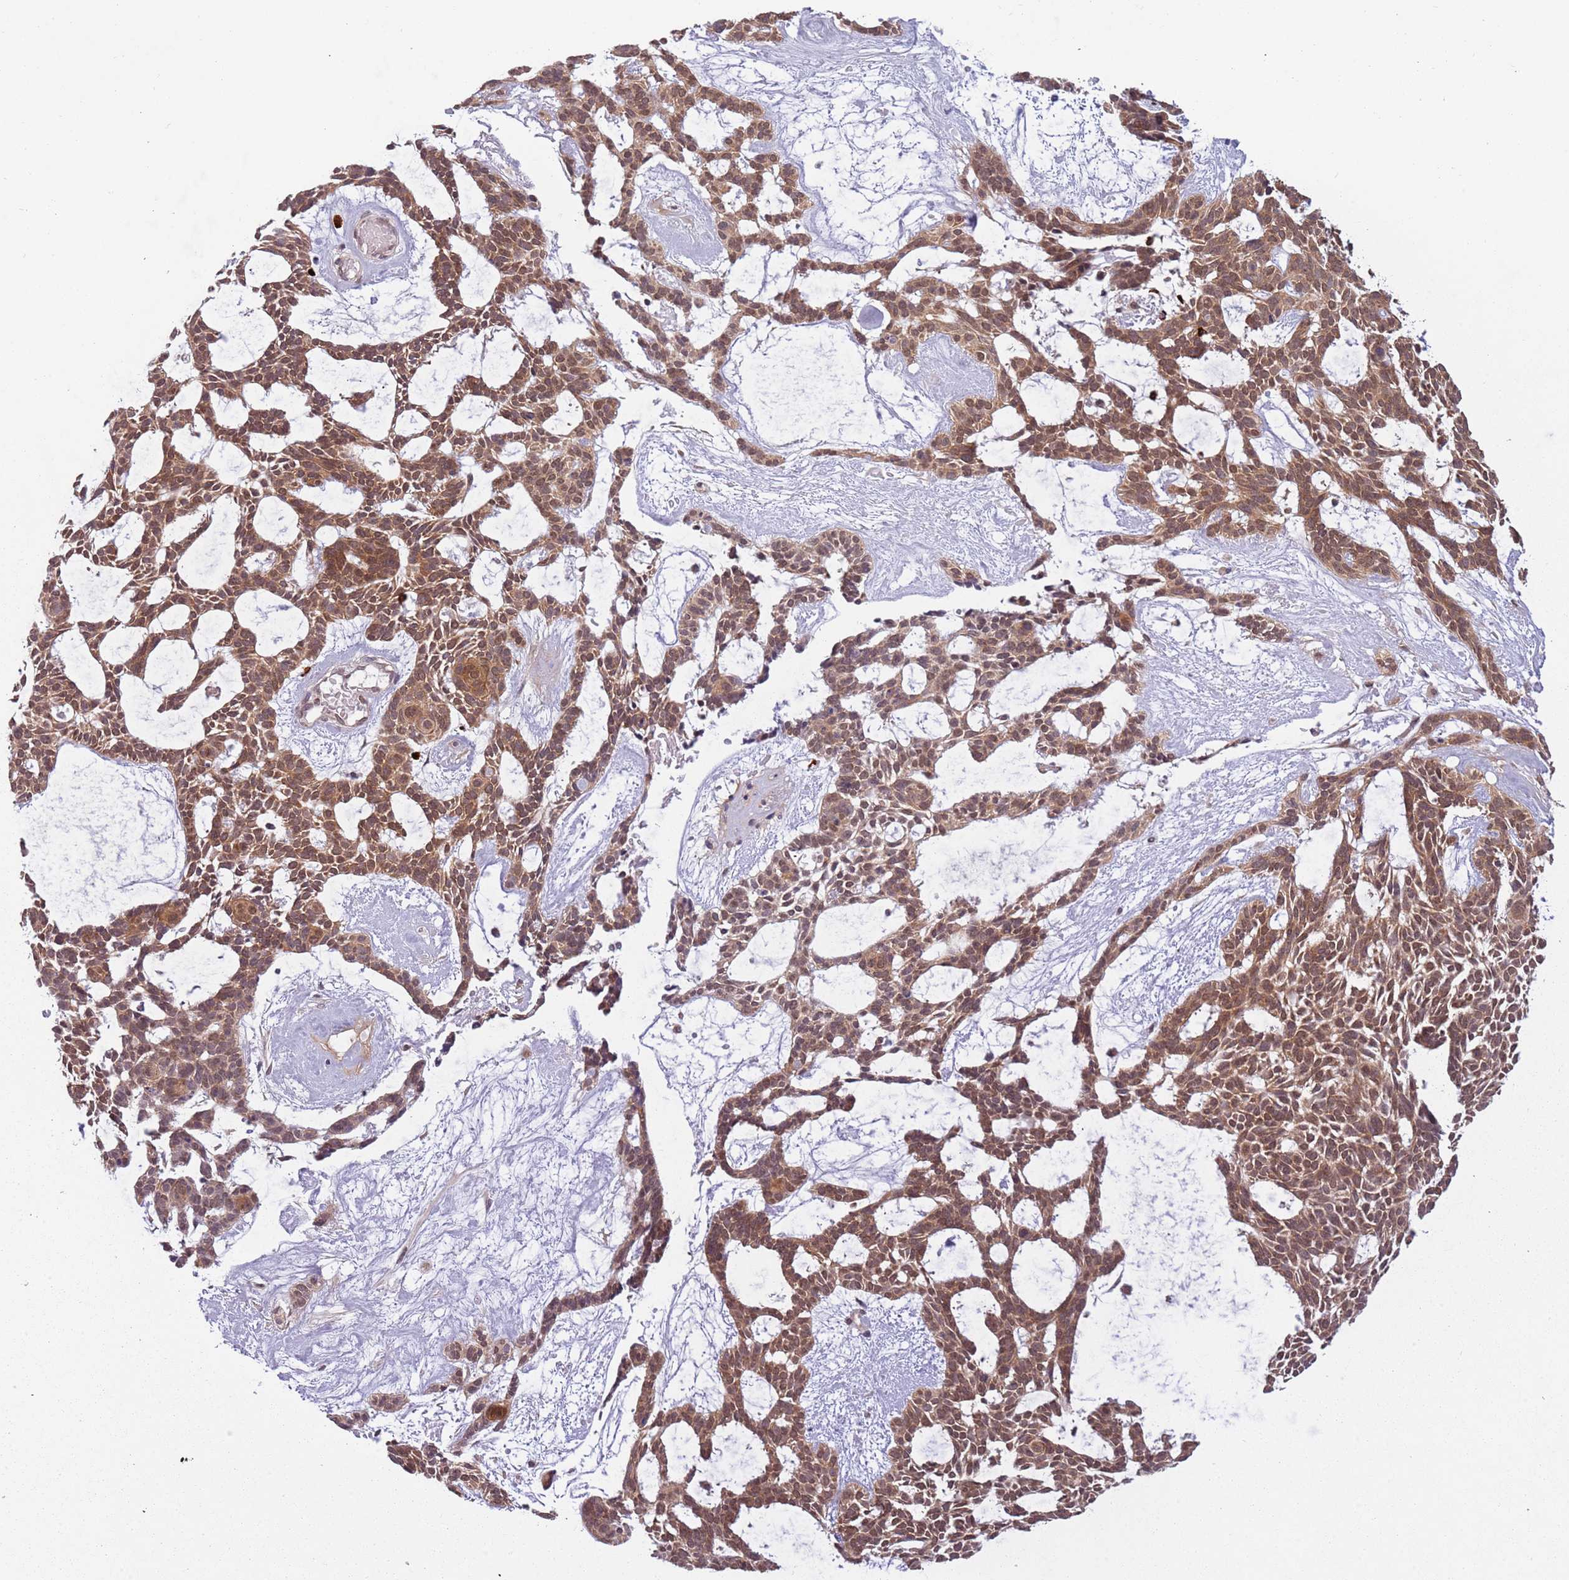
{"staining": {"intensity": "strong", "quantity": ">75%", "location": "cytoplasmic/membranous,nuclear"}, "tissue": "skin cancer", "cell_type": "Tumor cells", "image_type": "cancer", "snomed": [{"axis": "morphology", "description": "Basal cell carcinoma"}, {"axis": "topography", "description": "Skin"}], "caption": "Skin cancer (basal cell carcinoma) was stained to show a protein in brown. There is high levels of strong cytoplasmic/membranous and nuclear positivity in approximately >75% of tumor cells.", "gene": "FAM120AOS", "patient": {"sex": "male", "age": 61}}